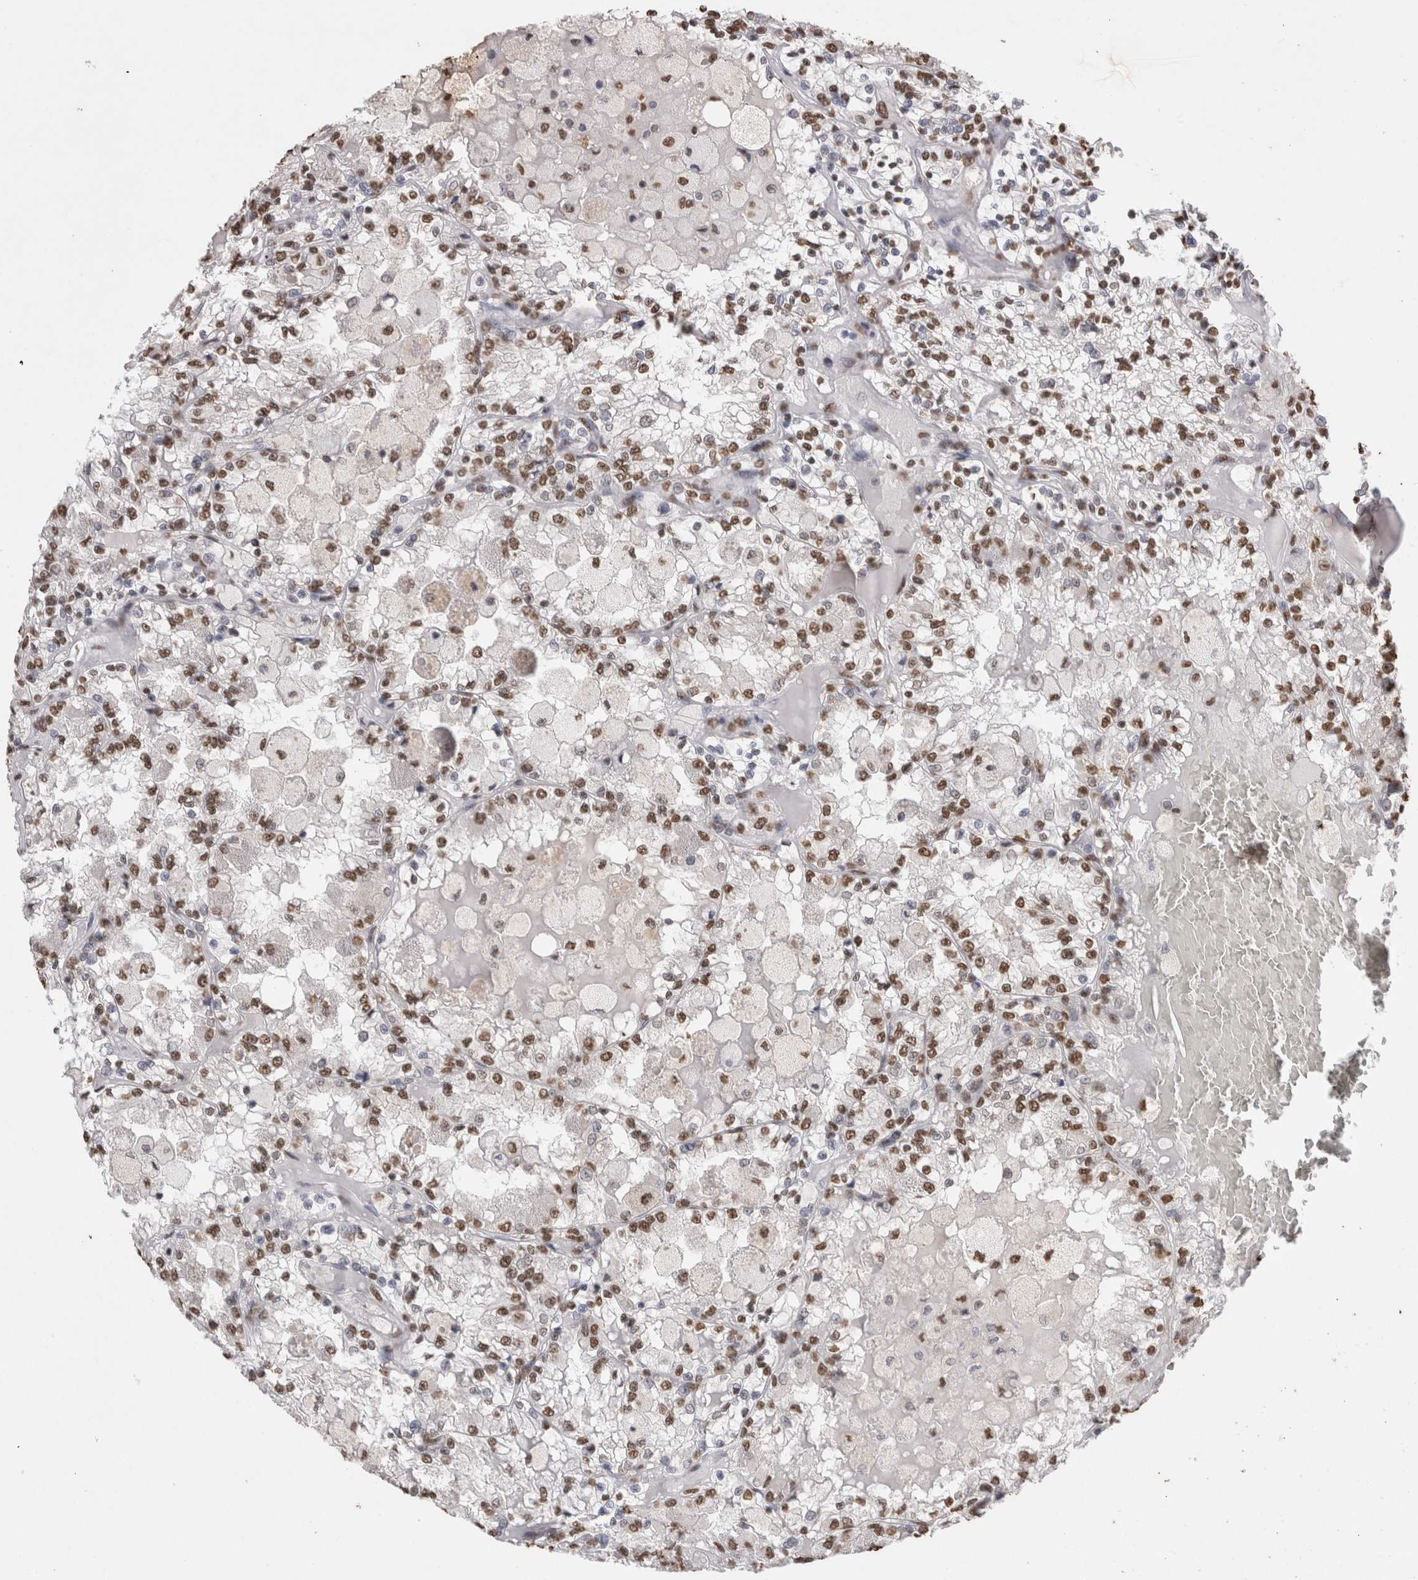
{"staining": {"intensity": "moderate", "quantity": ">75%", "location": "nuclear"}, "tissue": "renal cancer", "cell_type": "Tumor cells", "image_type": "cancer", "snomed": [{"axis": "morphology", "description": "Adenocarcinoma, NOS"}, {"axis": "topography", "description": "Kidney"}], "caption": "Renal cancer (adenocarcinoma) stained with a protein marker reveals moderate staining in tumor cells.", "gene": "NTHL1", "patient": {"sex": "female", "age": 56}}